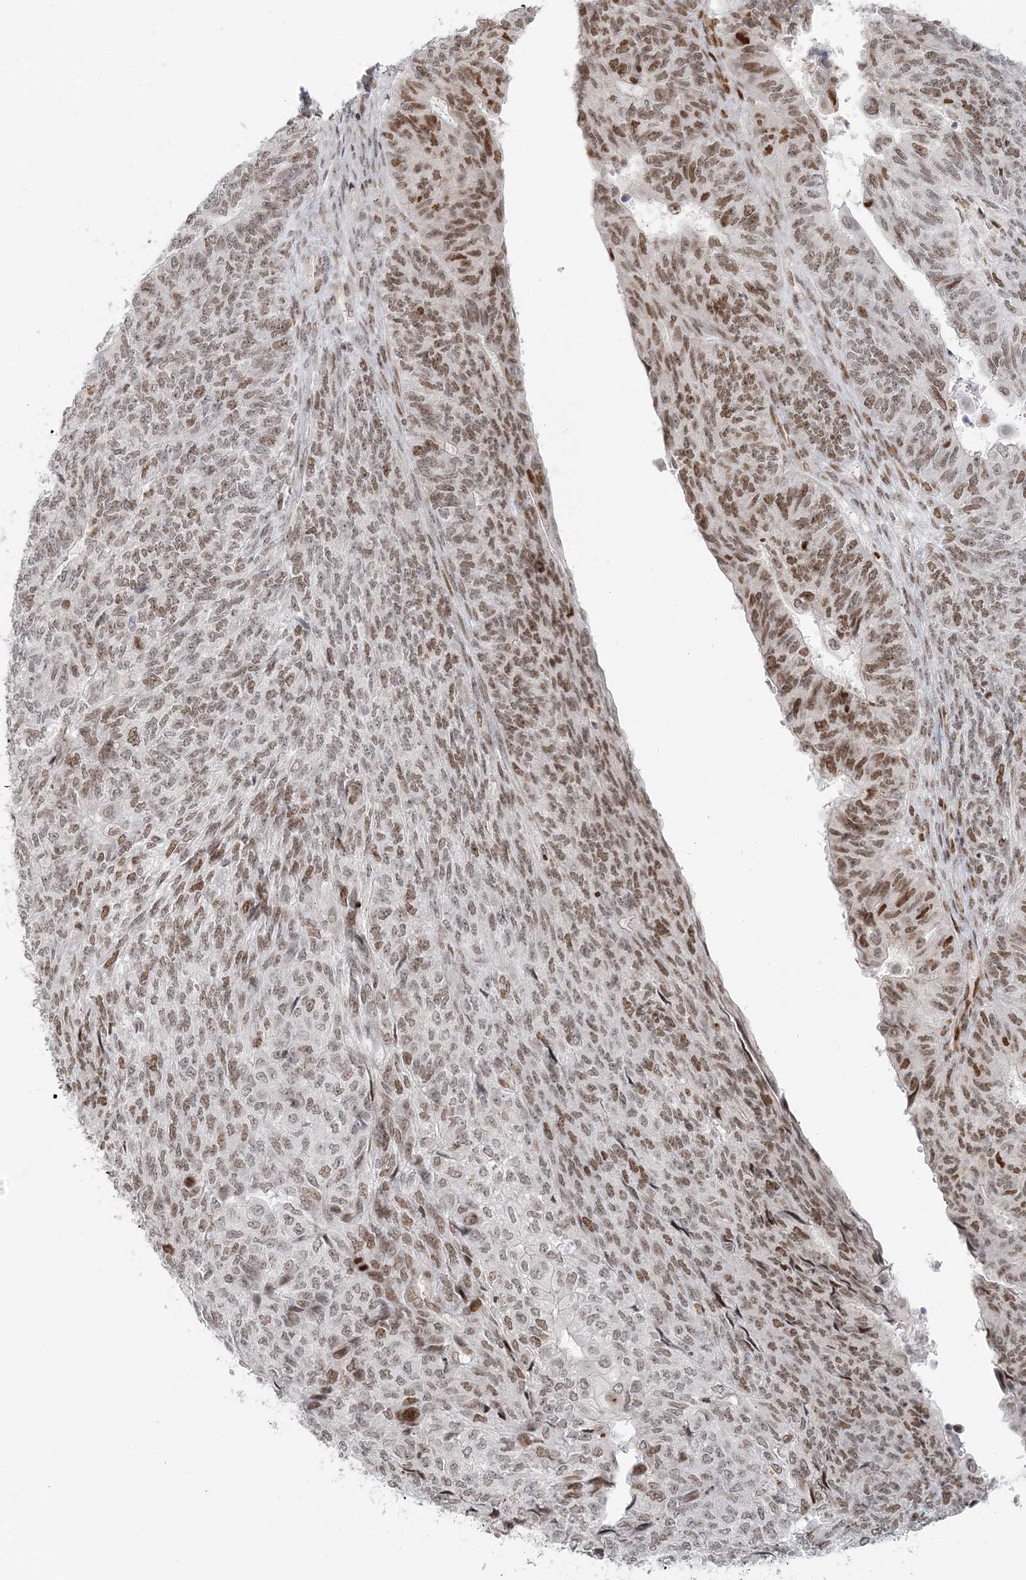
{"staining": {"intensity": "moderate", "quantity": ">75%", "location": "nuclear"}, "tissue": "endometrial cancer", "cell_type": "Tumor cells", "image_type": "cancer", "snomed": [{"axis": "morphology", "description": "Adenocarcinoma, NOS"}, {"axis": "topography", "description": "Endometrium"}], "caption": "Adenocarcinoma (endometrial) stained with IHC displays moderate nuclear staining in approximately >75% of tumor cells.", "gene": "BAZ1B", "patient": {"sex": "female", "age": 32}}